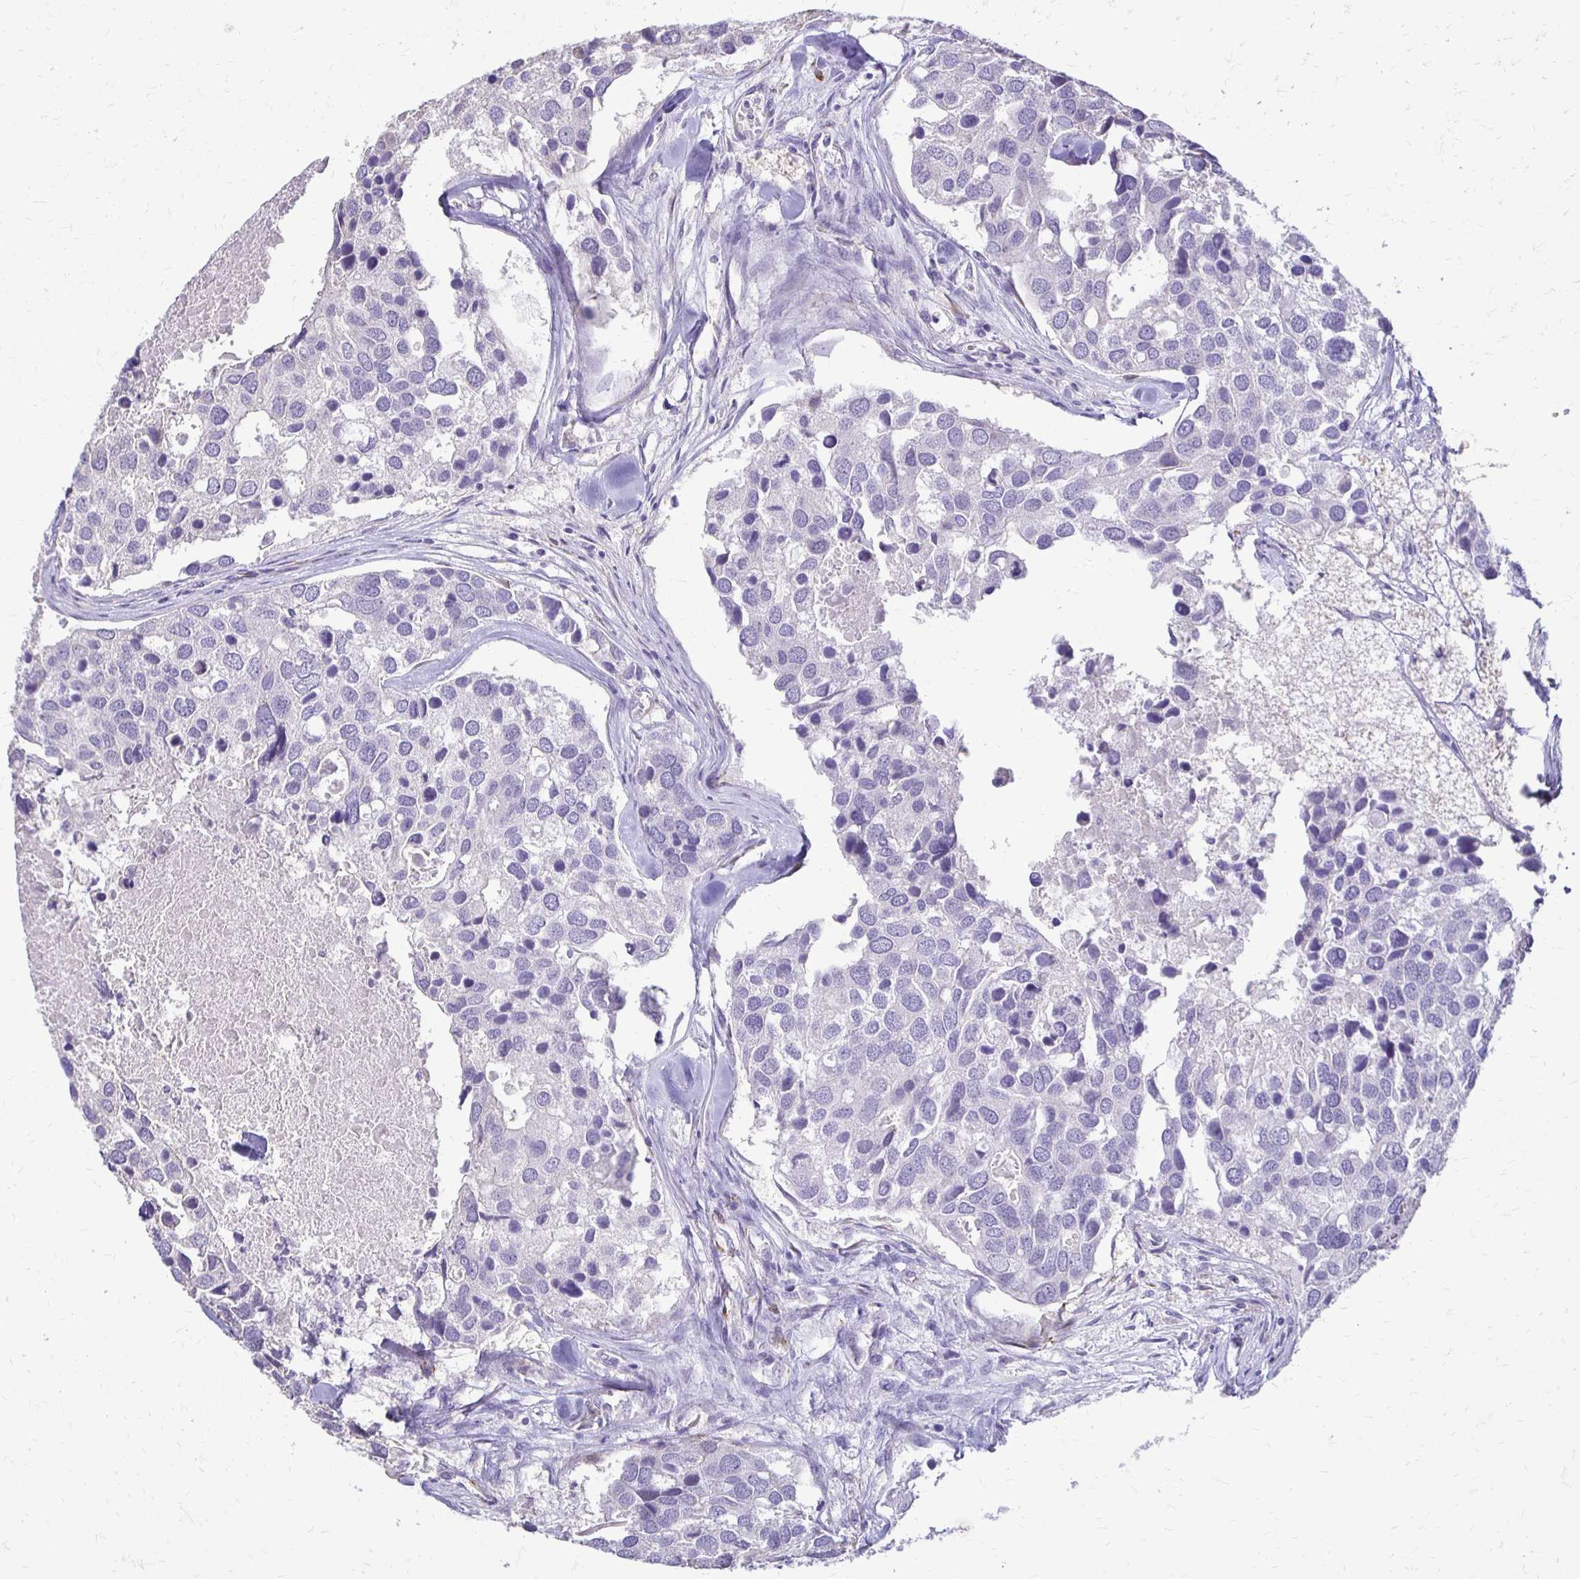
{"staining": {"intensity": "negative", "quantity": "none", "location": "none"}, "tissue": "breast cancer", "cell_type": "Tumor cells", "image_type": "cancer", "snomed": [{"axis": "morphology", "description": "Duct carcinoma"}, {"axis": "topography", "description": "Breast"}], "caption": "This is an IHC image of breast invasive ductal carcinoma. There is no staining in tumor cells.", "gene": "ALPG", "patient": {"sex": "female", "age": 83}}